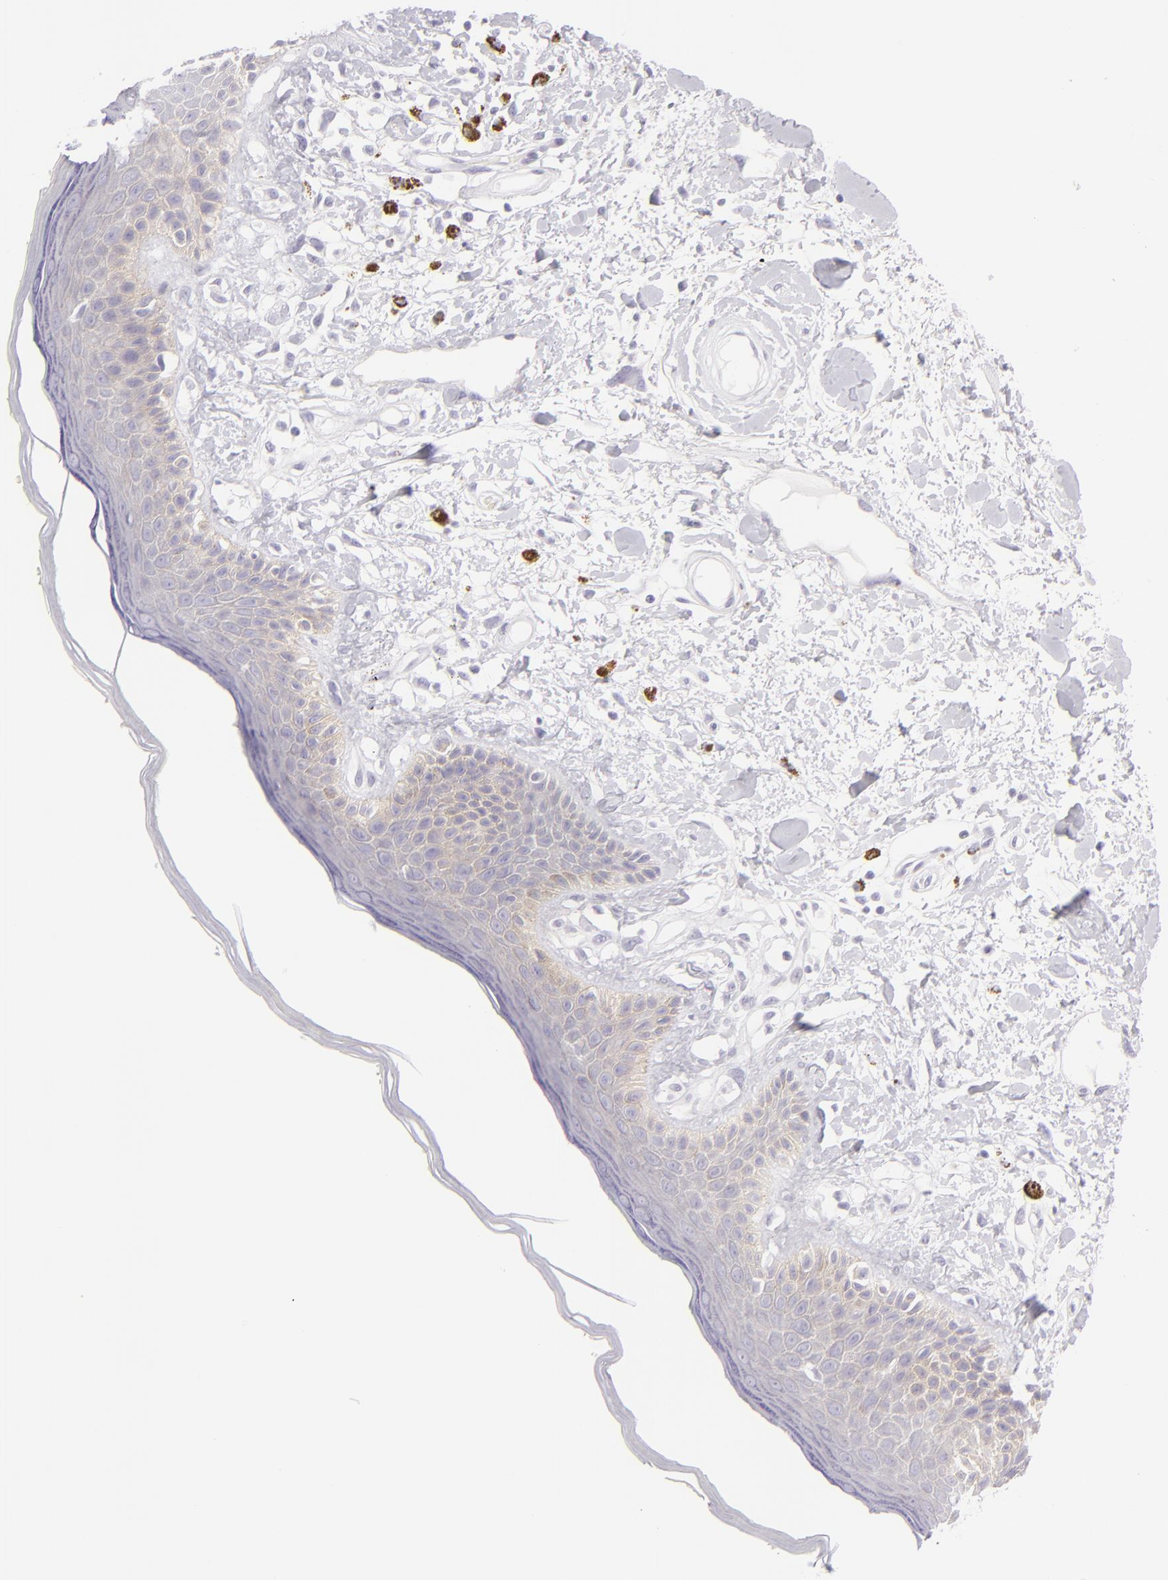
{"staining": {"intensity": "weak", "quantity": "25%-75%", "location": "cytoplasmic/membranous"}, "tissue": "skin", "cell_type": "Epidermal cells", "image_type": "normal", "snomed": [{"axis": "morphology", "description": "Normal tissue, NOS"}, {"axis": "topography", "description": "Anal"}], "caption": "The micrograph exhibits a brown stain indicating the presence of a protein in the cytoplasmic/membranous of epidermal cells in skin.", "gene": "DLG4", "patient": {"sex": "female", "age": 78}}